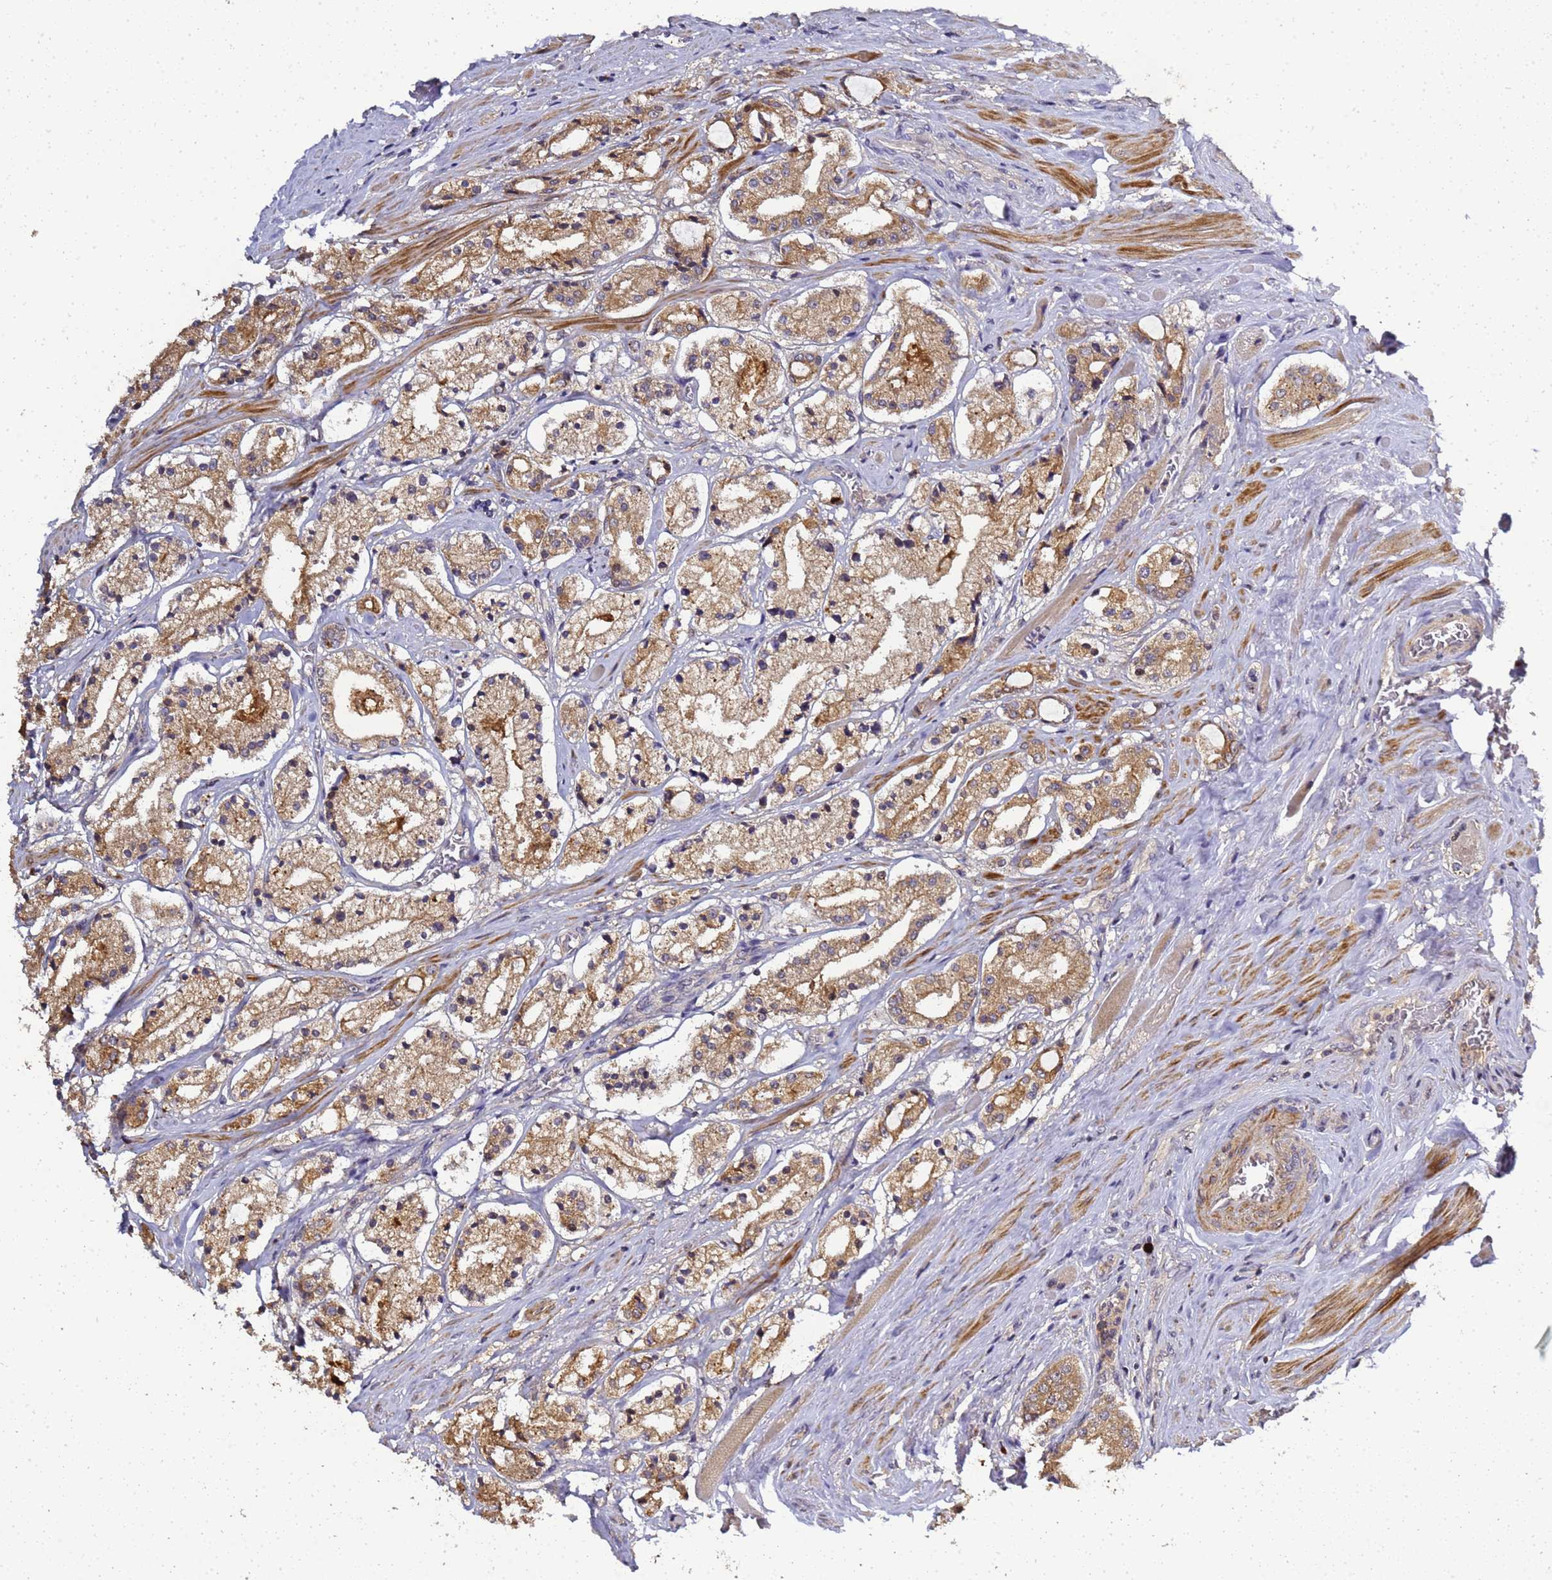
{"staining": {"intensity": "moderate", "quantity": ">75%", "location": "cytoplasmic/membranous"}, "tissue": "prostate cancer", "cell_type": "Tumor cells", "image_type": "cancer", "snomed": [{"axis": "morphology", "description": "Adenocarcinoma, High grade"}, {"axis": "topography", "description": "Prostate"}], "caption": "This histopathology image demonstrates immunohistochemistry staining of prostate high-grade adenocarcinoma, with medium moderate cytoplasmic/membranous staining in about >75% of tumor cells.", "gene": "LGI4", "patient": {"sex": "male", "age": 64}}